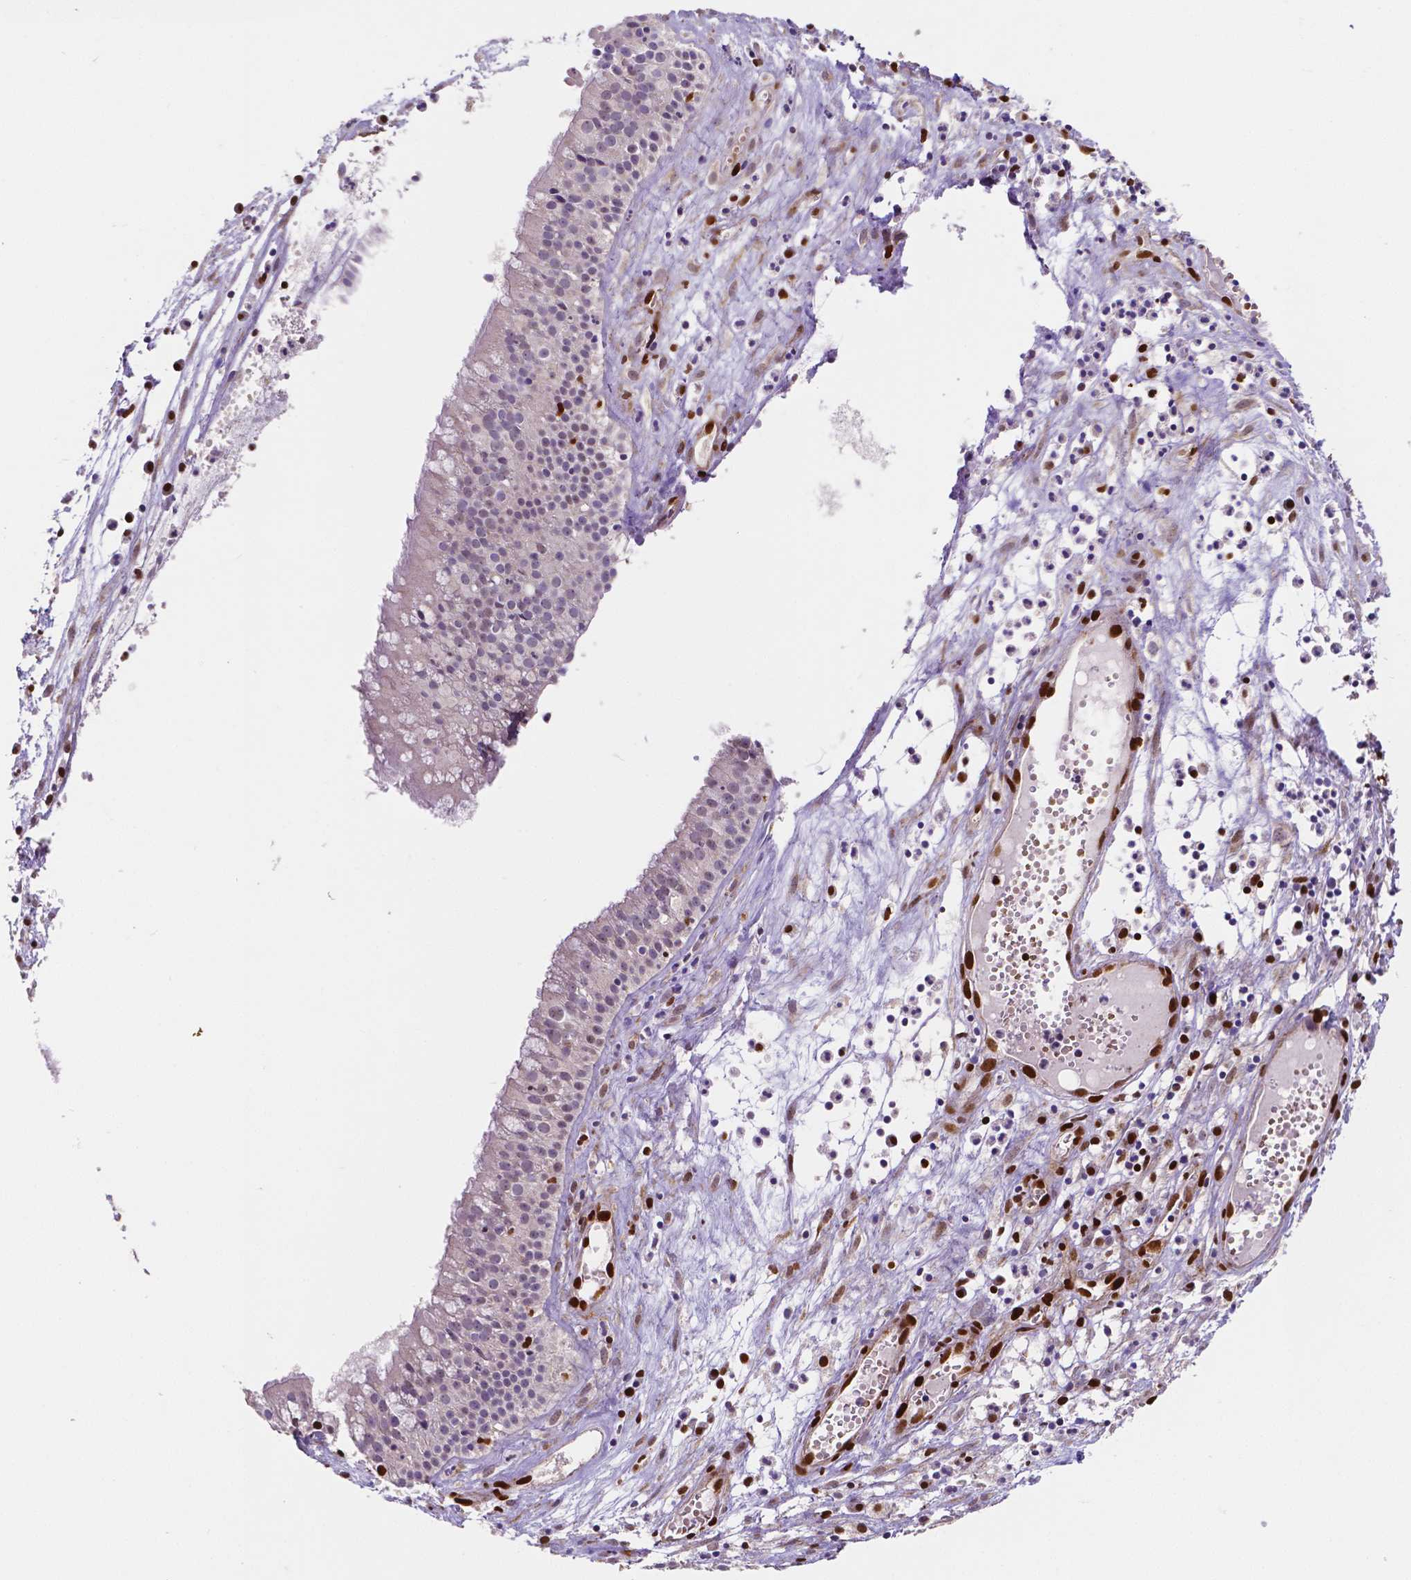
{"staining": {"intensity": "negative", "quantity": "none", "location": "none"}, "tissue": "nasopharynx", "cell_type": "Respiratory epithelial cells", "image_type": "normal", "snomed": [{"axis": "morphology", "description": "Normal tissue, NOS"}, {"axis": "topography", "description": "Nasopharynx"}], "caption": "IHC of unremarkable human nasopharynx shows no staining in respiratory epithelial cells.", "gene": "MEF2C", "patient": {"sex": "male", "age": 31}}